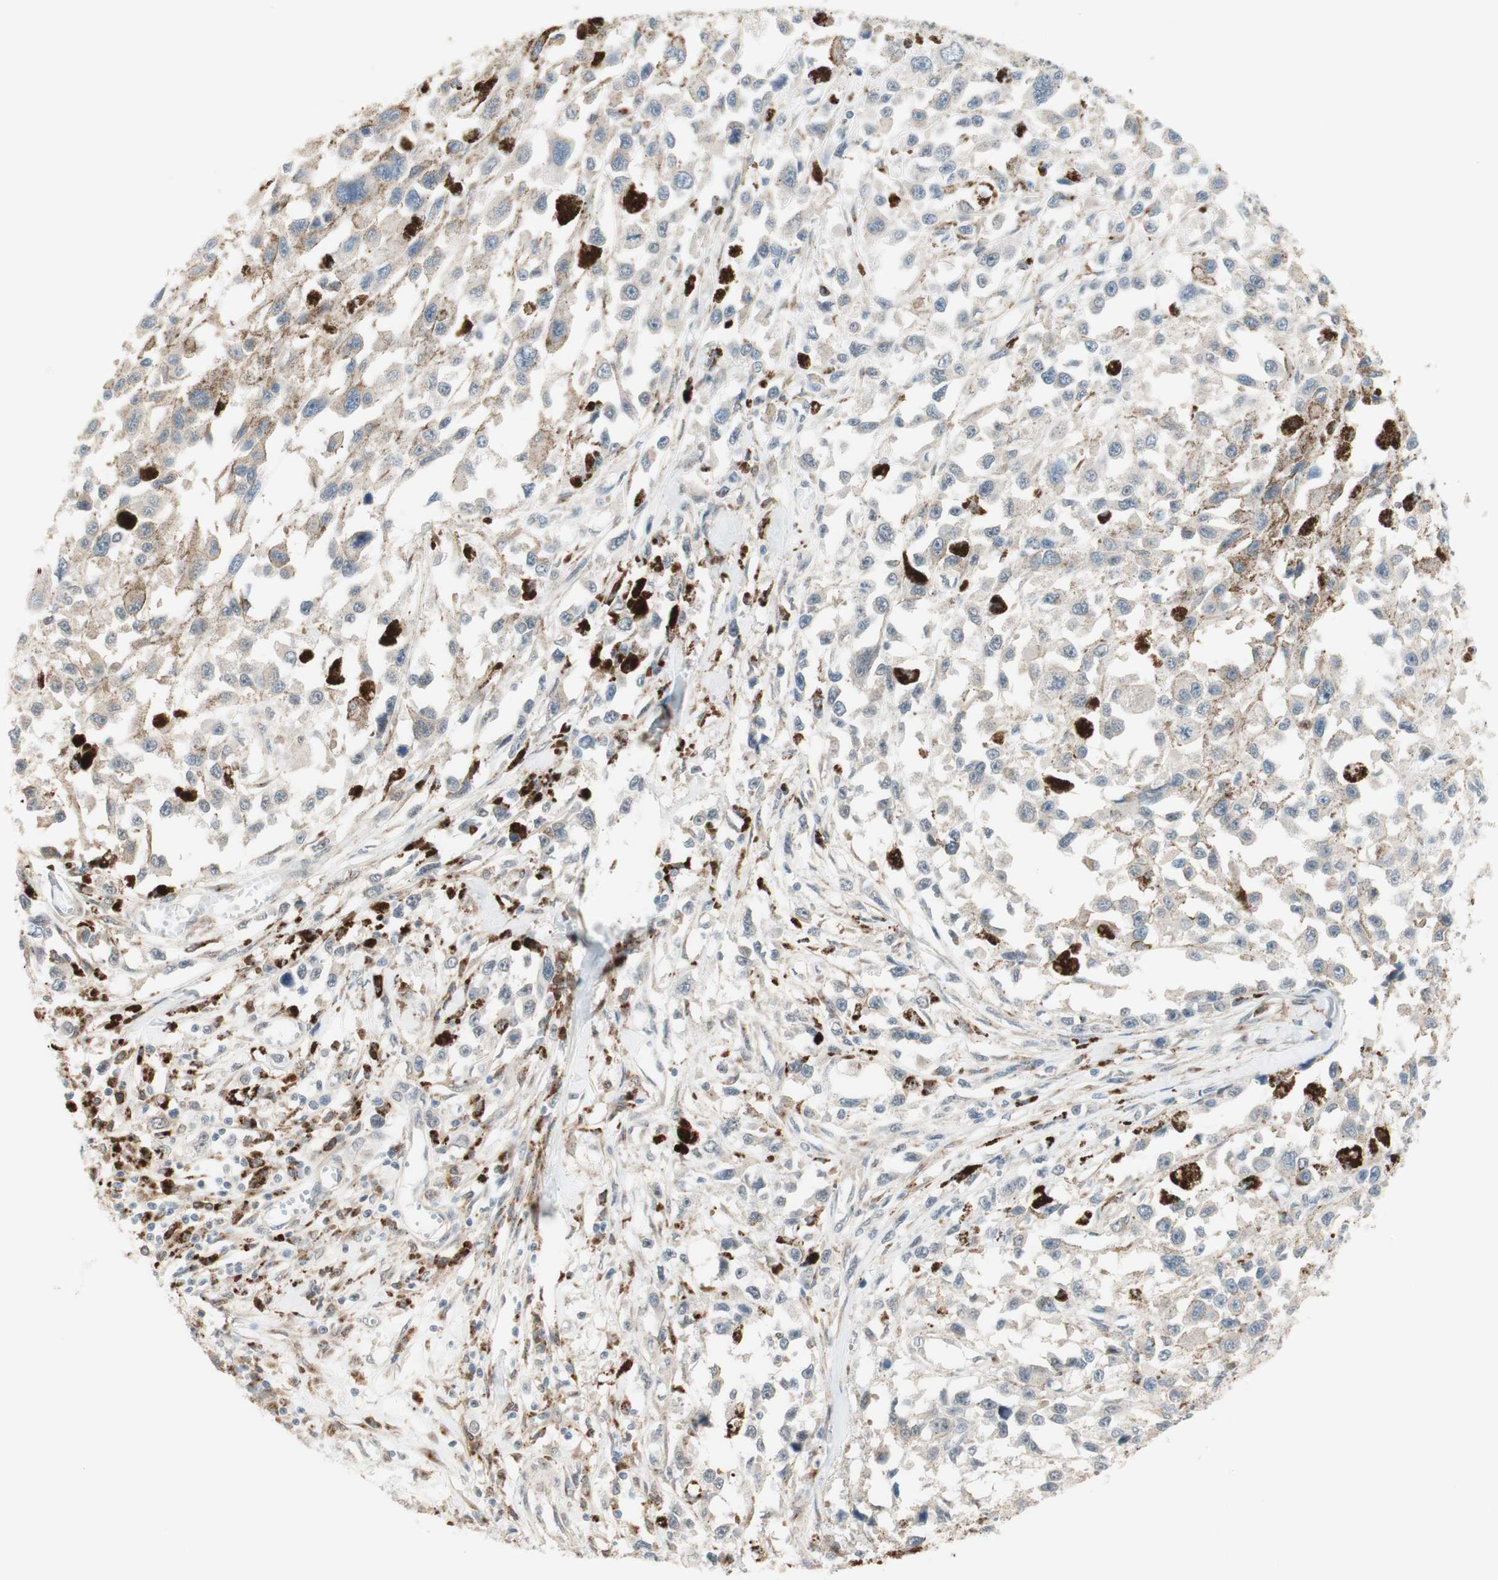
{"staining": {"intensity": "weak", "quantity": "<25%", "location": "cytoplasmic/membranous"}, "tissue": "melanoma", "cell_type": "Tumor cells", "image_type": "cancer", "snomed": [{"axis": "morphology", "description": "Malignant melanoma, Metastatic site"}, {"axis": "topography", "description": "Lymph node"}], "caption": "IHC photomicrograph of neoplastic tissue: human melanoma stained with DAB (3,3'-diaminobenzidine) reveals no significant protein positivity in tumor cells. (Brightfield microscopy of DAB (3,3'-diaminobenzidine) immunohistochemistry (IHC) at high magnification).", "gene": "GAPT", "patient": {"sex": "male", "age": 59}}